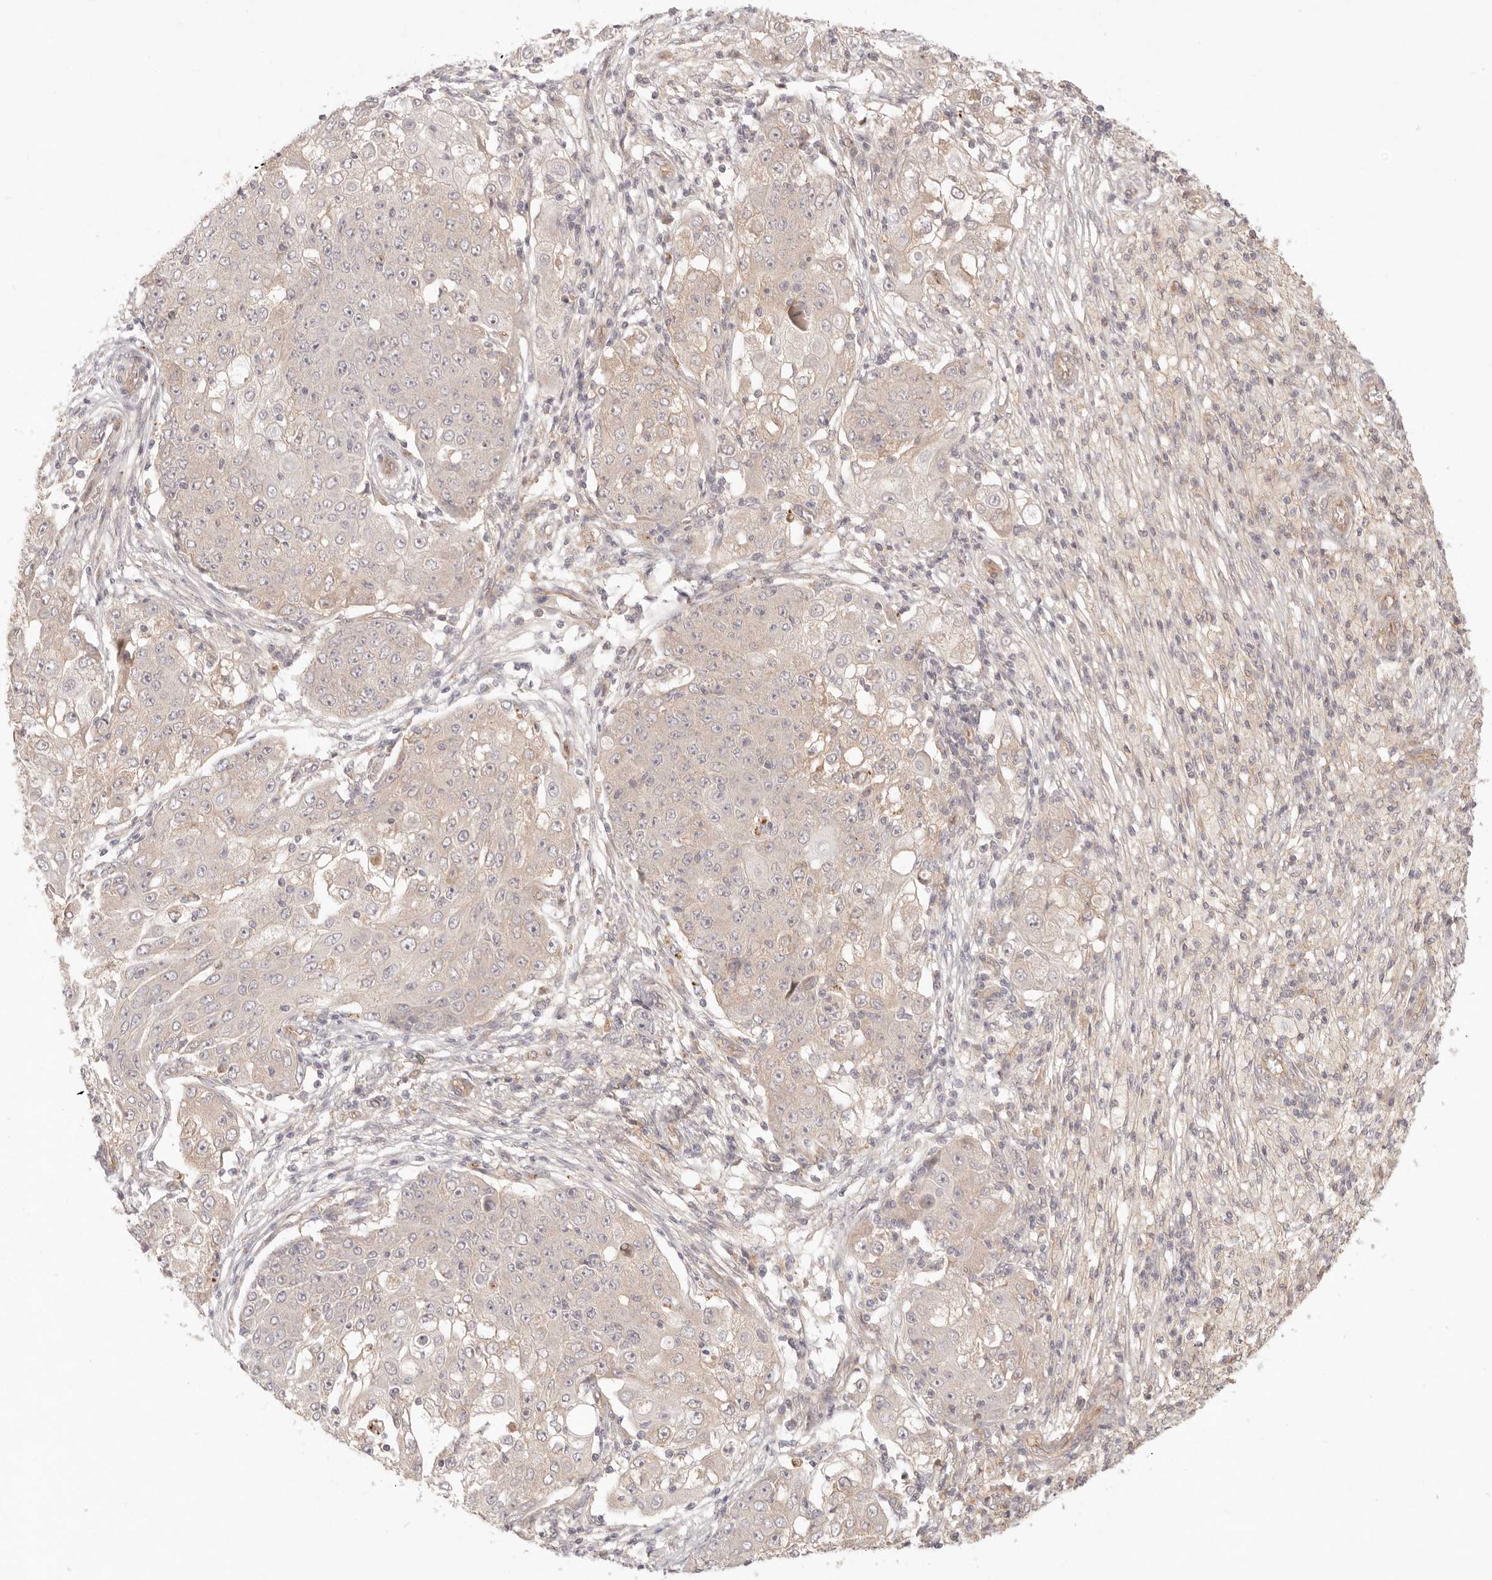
{"staining": {"intensity": "negative", "quantity": "none", "location": "none"}, "tissue": "ovarian cancer", "cell_type": "Tumor cells", "image_type": "cancer", "snomed": [{"axis": "morphology", "description": "Carcinoma, endometroid"}, {"axis": "topography", "description": "Ovary"}], "caption": "Human ovarian endometroid carcinoma stained for a protein using IHC displays no staining in tumor cells.", "gene": "PPP1R3B", "patient": {"sex": "female", "age": 42}}